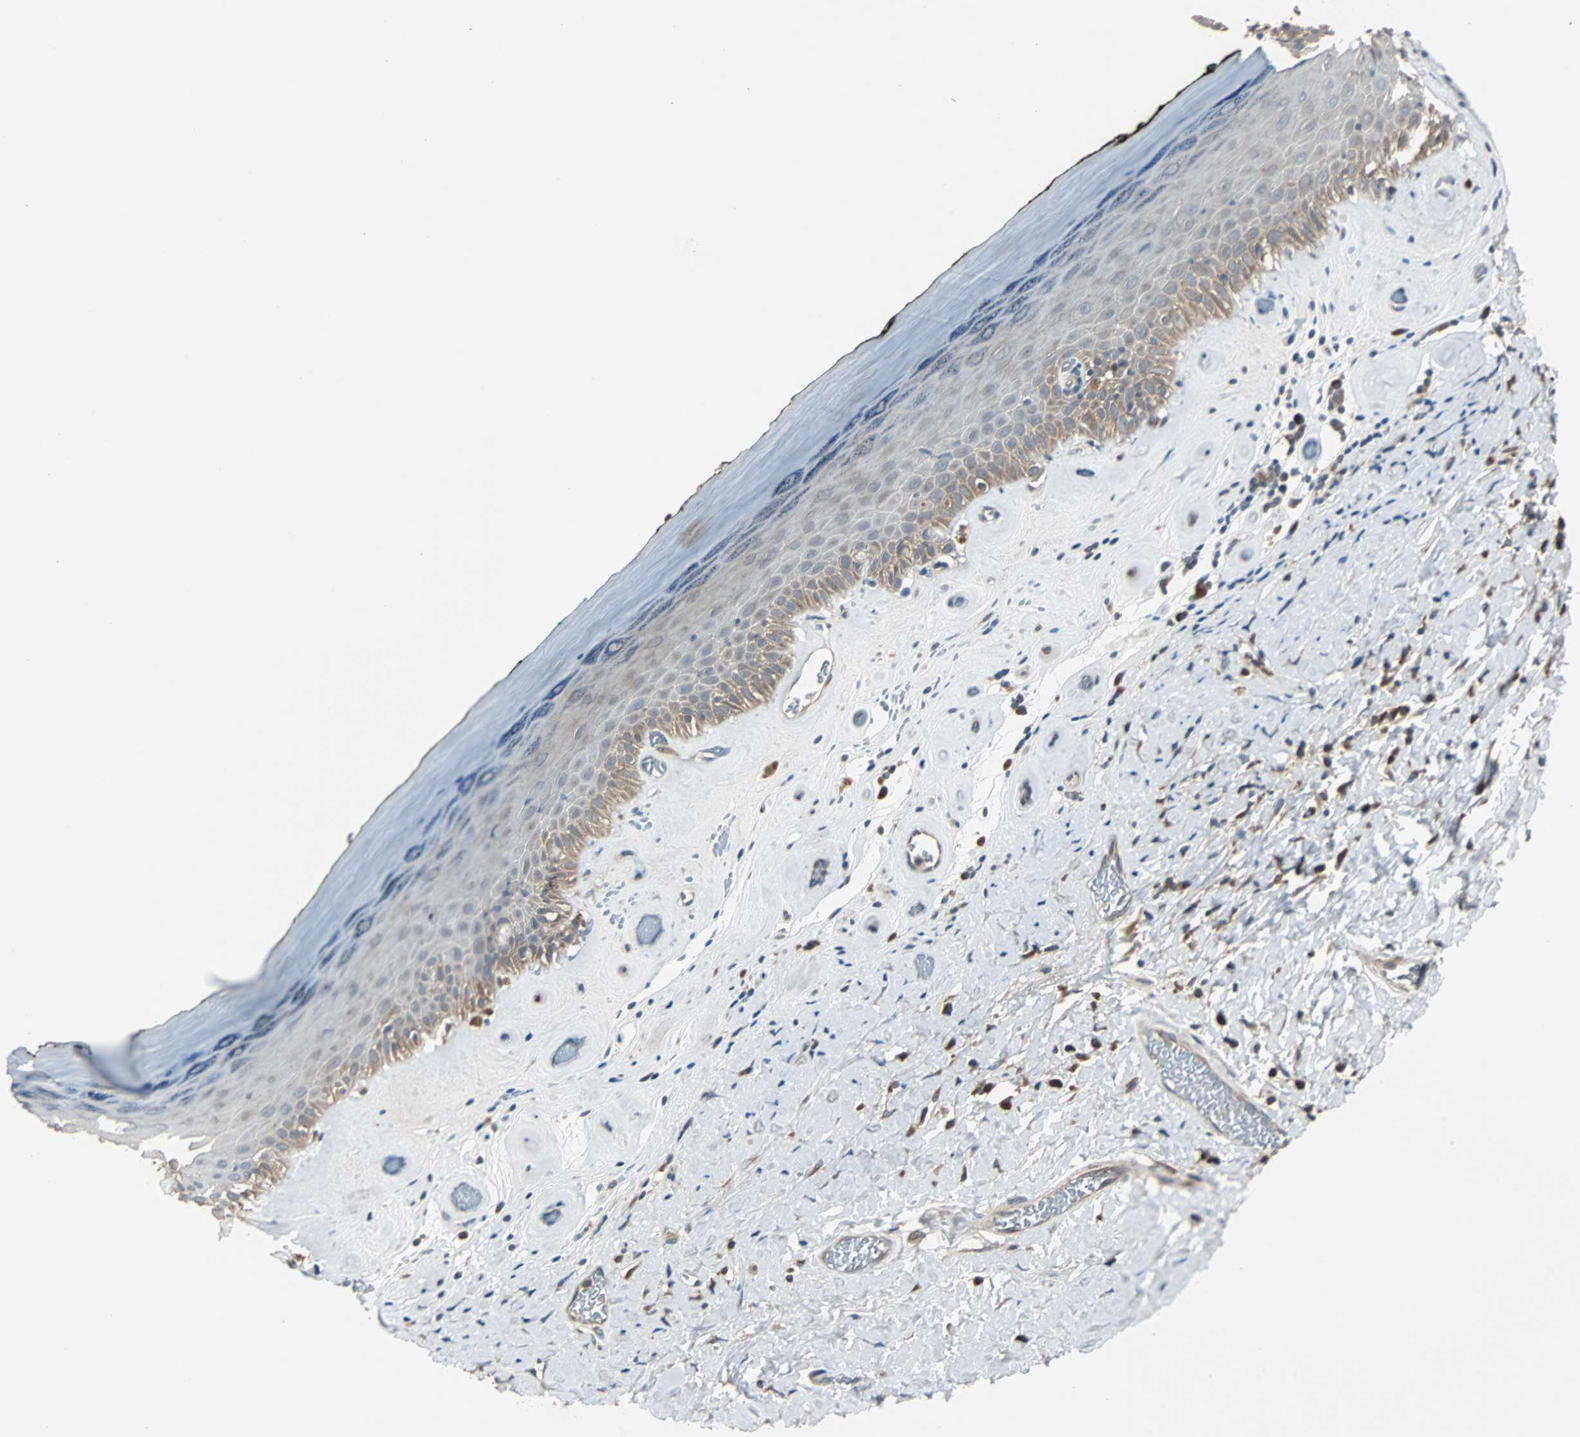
{"staining": {"intensity": "weak", "quantity": ">75%", "location": "cytoplasmic/membranous"}, "tissue": "skin", "cell_type": "Epidermal cells", "image_type": "normal", "snomed": [{"axis": "morphology", "description": "Normal tissue, NOS"}, {"axis": "morphology", "description": "Inflammation, NOS"}, {"axis": "topography", "description": "Vulva"}], "caption": "Immunohistochemistry (DAB) staining of normal human skin shows weak cytoplasmic/membranous protein staining in approximately >75% of epidermal cells. The staining was performed using DAB to visualize the protein expression in brown, while the nuclei were stained in blue with hematoxylin (Magnification: 20x).", "gene": "ARF1", "patient": {"sex": "female", "age": 84}}